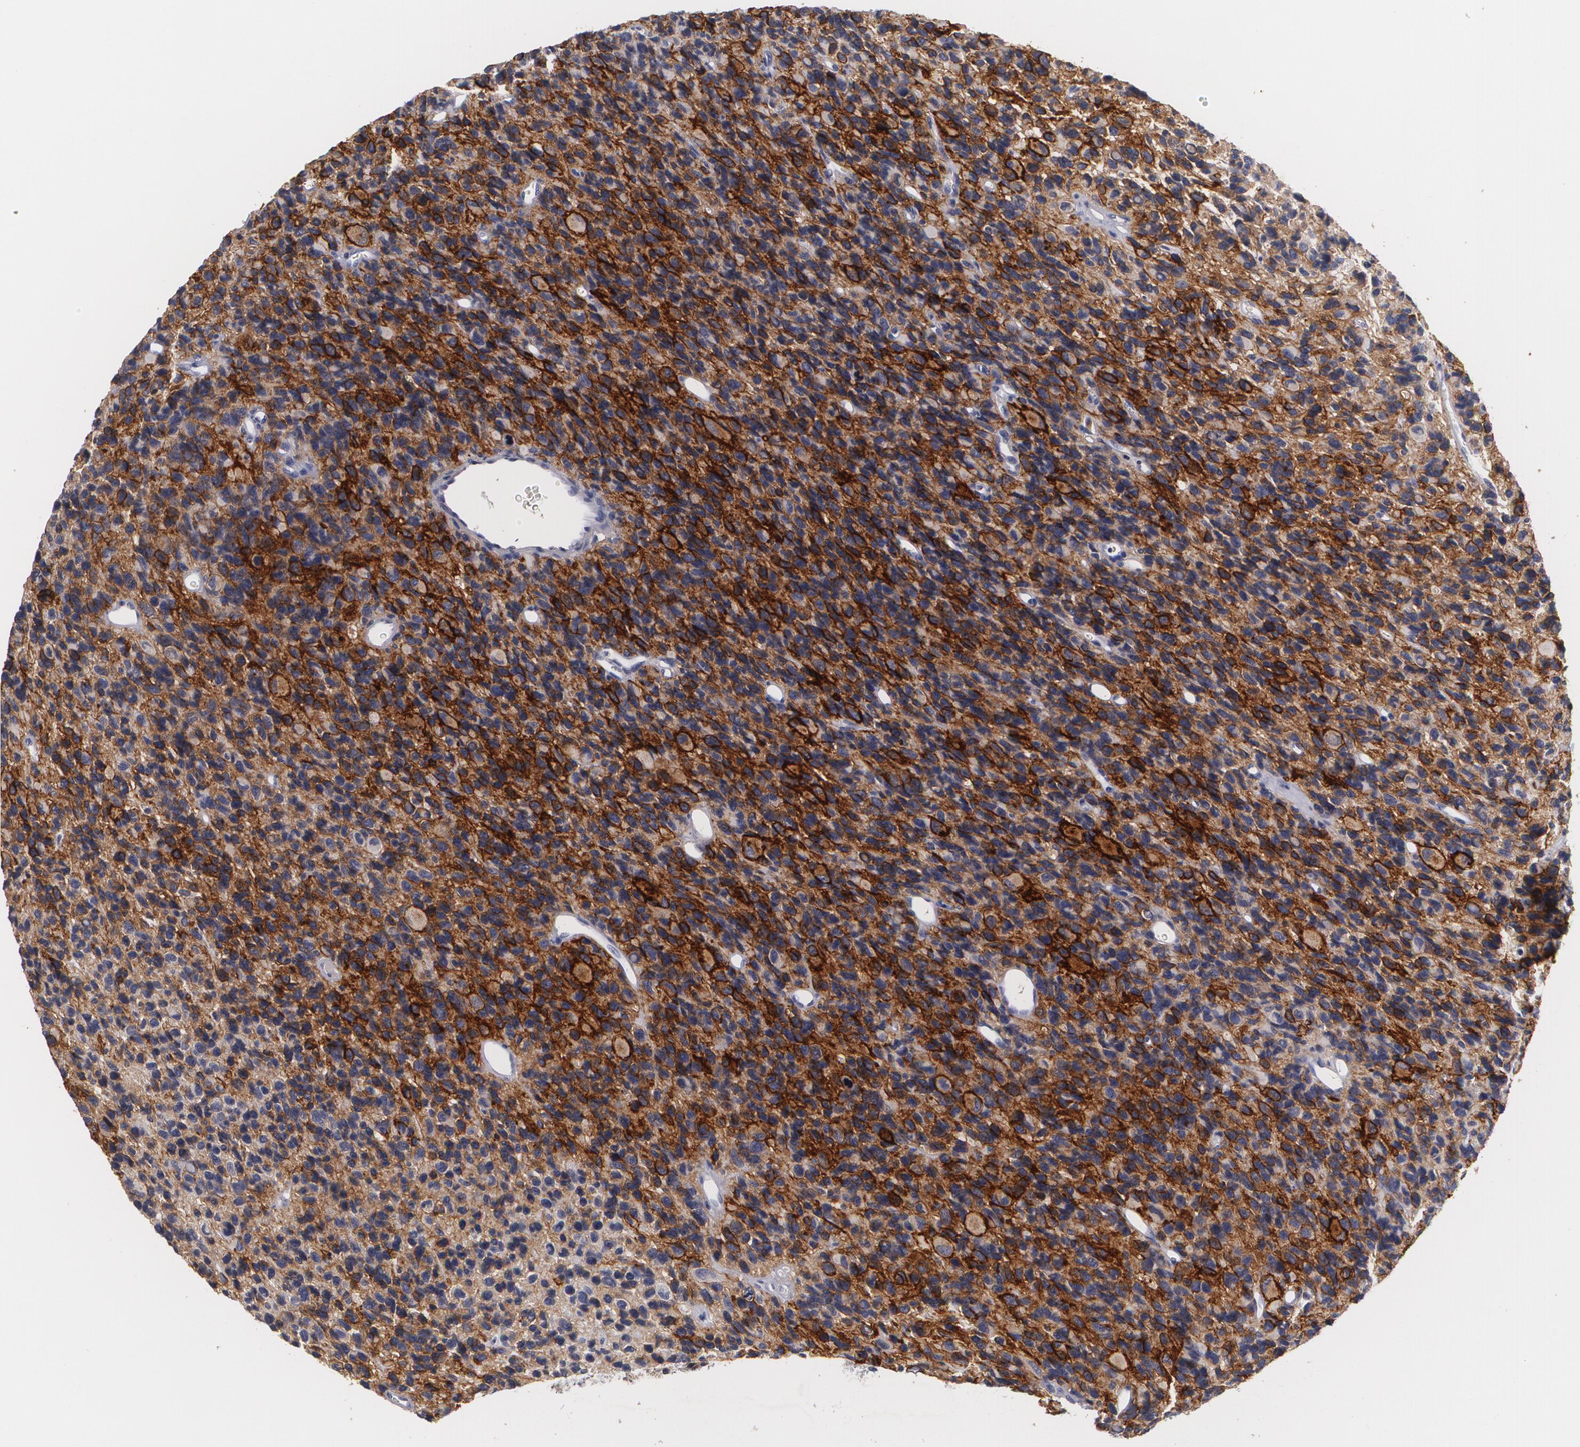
{"staining": {"intensity": "strong", "quantity": ">75%", "location": "cytoplasmic/membranous"}, "tissue": "glioma", "cell_type": "Tumor cells", "image_type": "cancer", "snomed": [{"axis": "morphology", "description": "Glioma, malignant, High grade"}, {"axis": "topography", "description": "Brain"}], "caption": "Strong cytoplasmic/membranous expression is identified in approximately >75% of tumor cells in glioma.", "gene": "NGFR", "patient": {"sex": "male", "age": 77}}